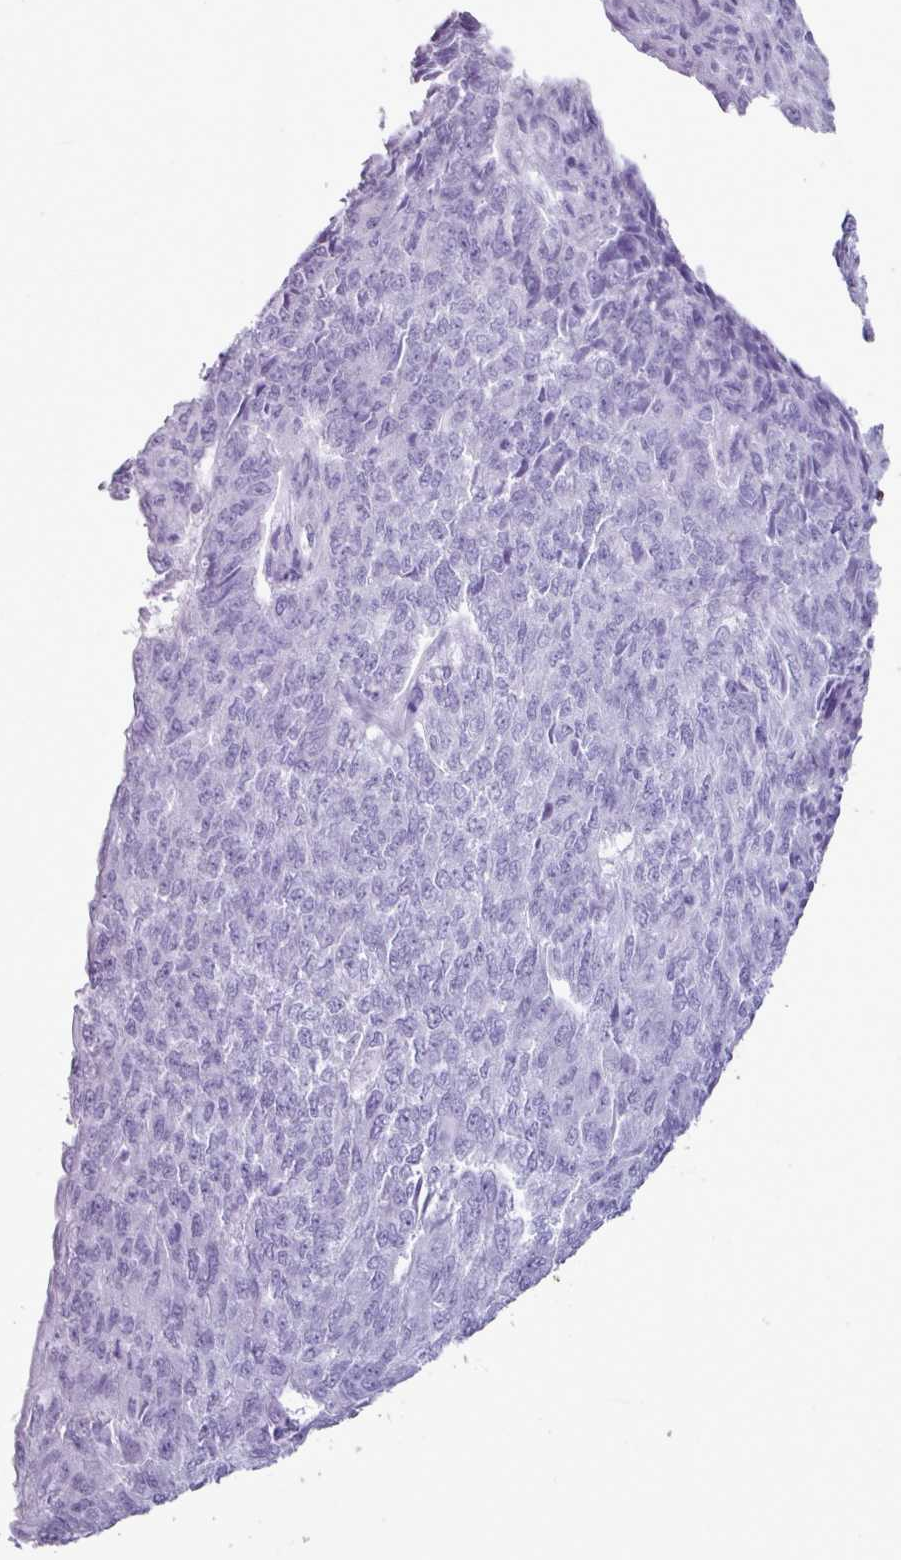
{"staining": {"intensity": "negative", "quantity": "none", "location": "none"}, "tissue": "endometrial cancer", "cell_type": "Tumor cells", "image_type": "cancer", "snomed": [{"axis": "morphology", "description": "Adenocarcinoma, NOS"}, {"axis": "topography", "description": "Endometrium"}], "caption": "Photomicrograph shows no significant protein expression in tumor cells of endometrial cancer (adenocarcinoma).", "gene": "AMY1B", "patient": {"sex": "female", "age": 32}}